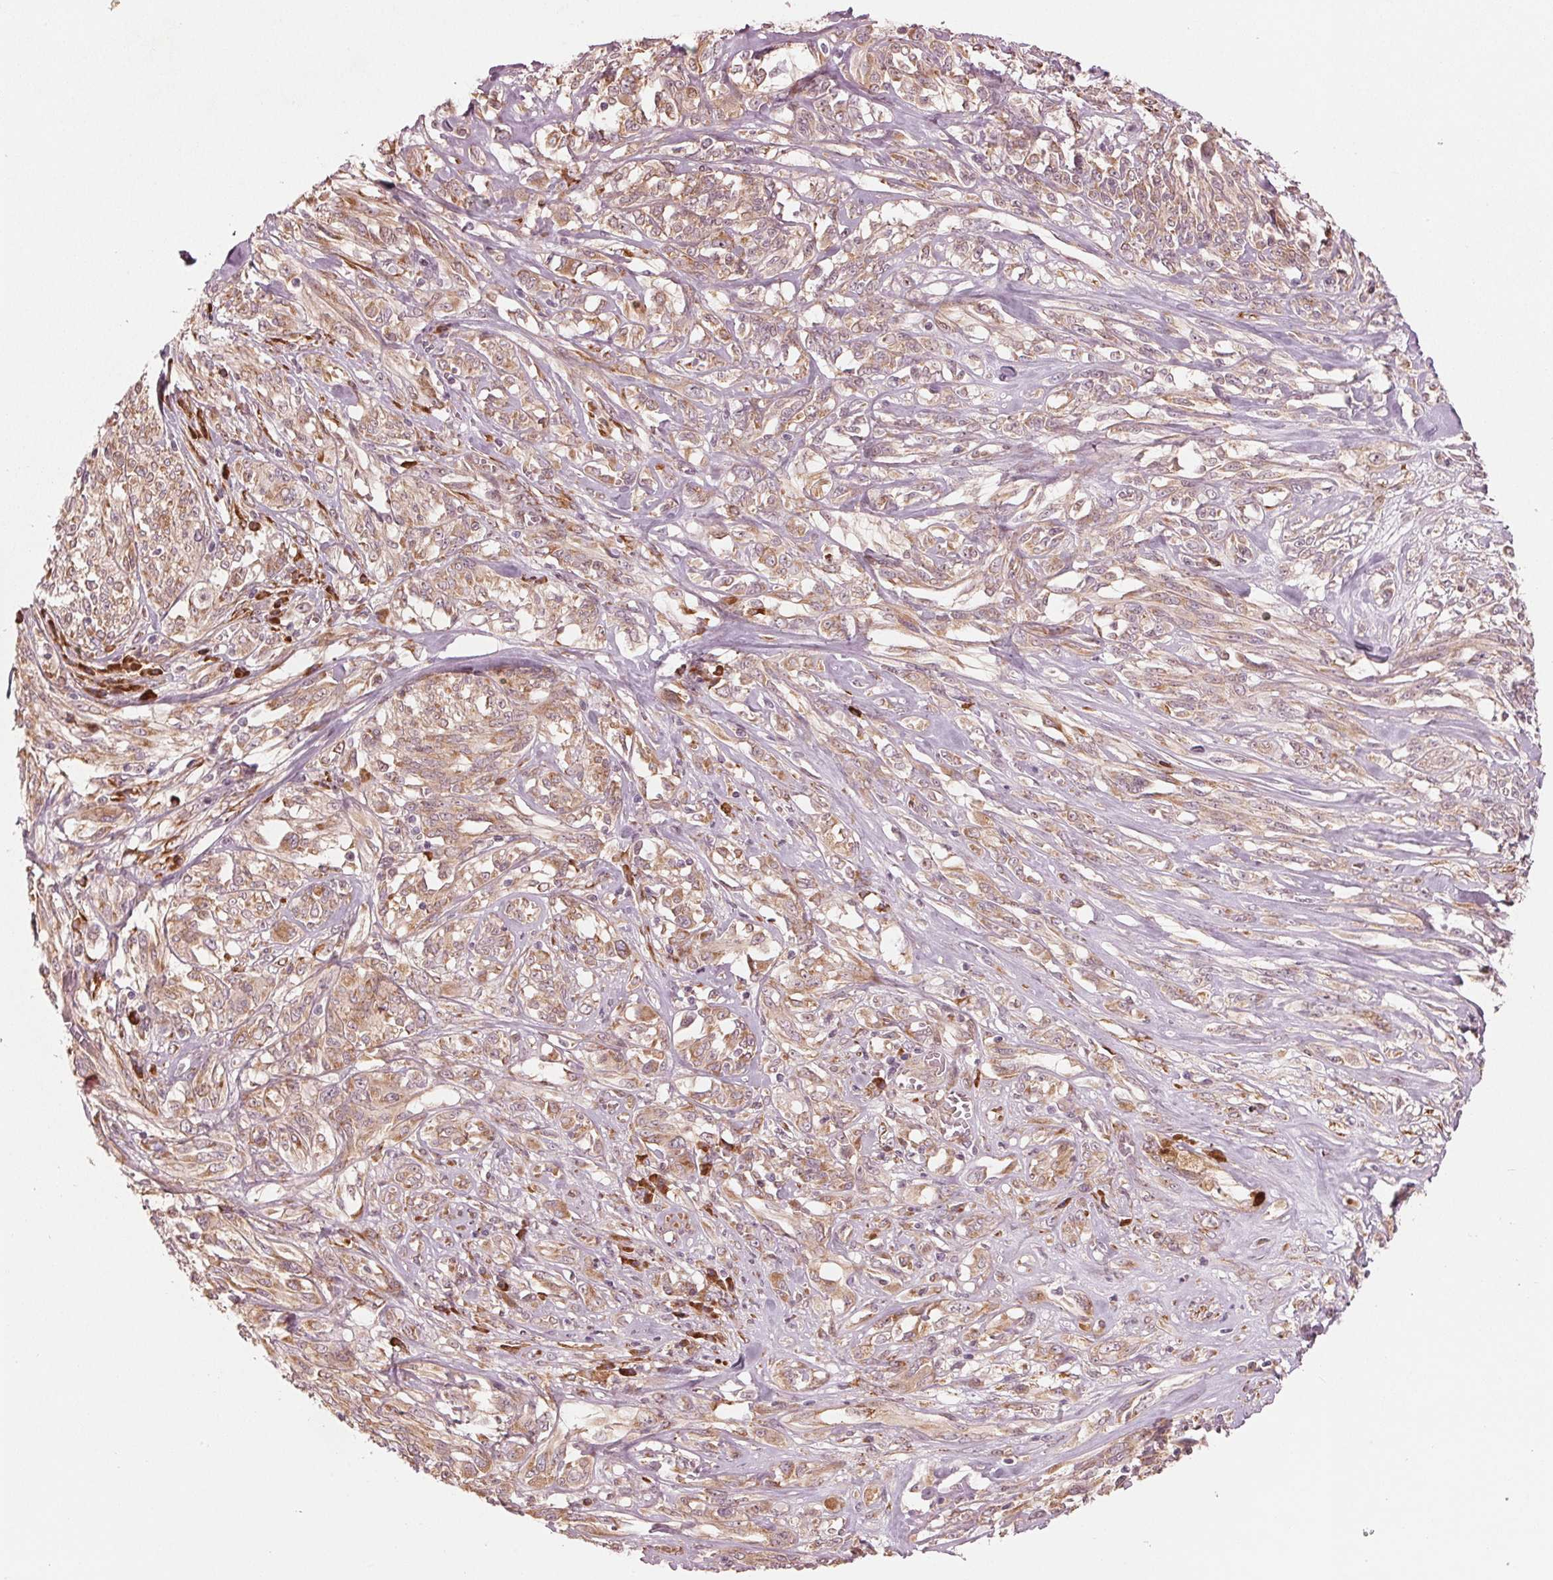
{"staining": {"intensity": "weak", "quantity": ">75%", "location": "cytoplasmic/membranous"}, "tissue": "melanoma", "cell_type": "Tumor cells", "image_type": "cancer", "snomed": [{"axis": "morphology", "description": "Malignant melanoma, NOS"}, {"axis": "topography", "description": "Skin"}], "caption": "Weak cytoplasmic/membranous staining is identified in about >75% of tumor cells in malignant melanoma. (DAB (3,3'-diaminobenzidine) IHC, brown staining for protein, blue staining for nuclei).", "gene": "CMIP", "patient": {"sex": "female", "age": 91}}